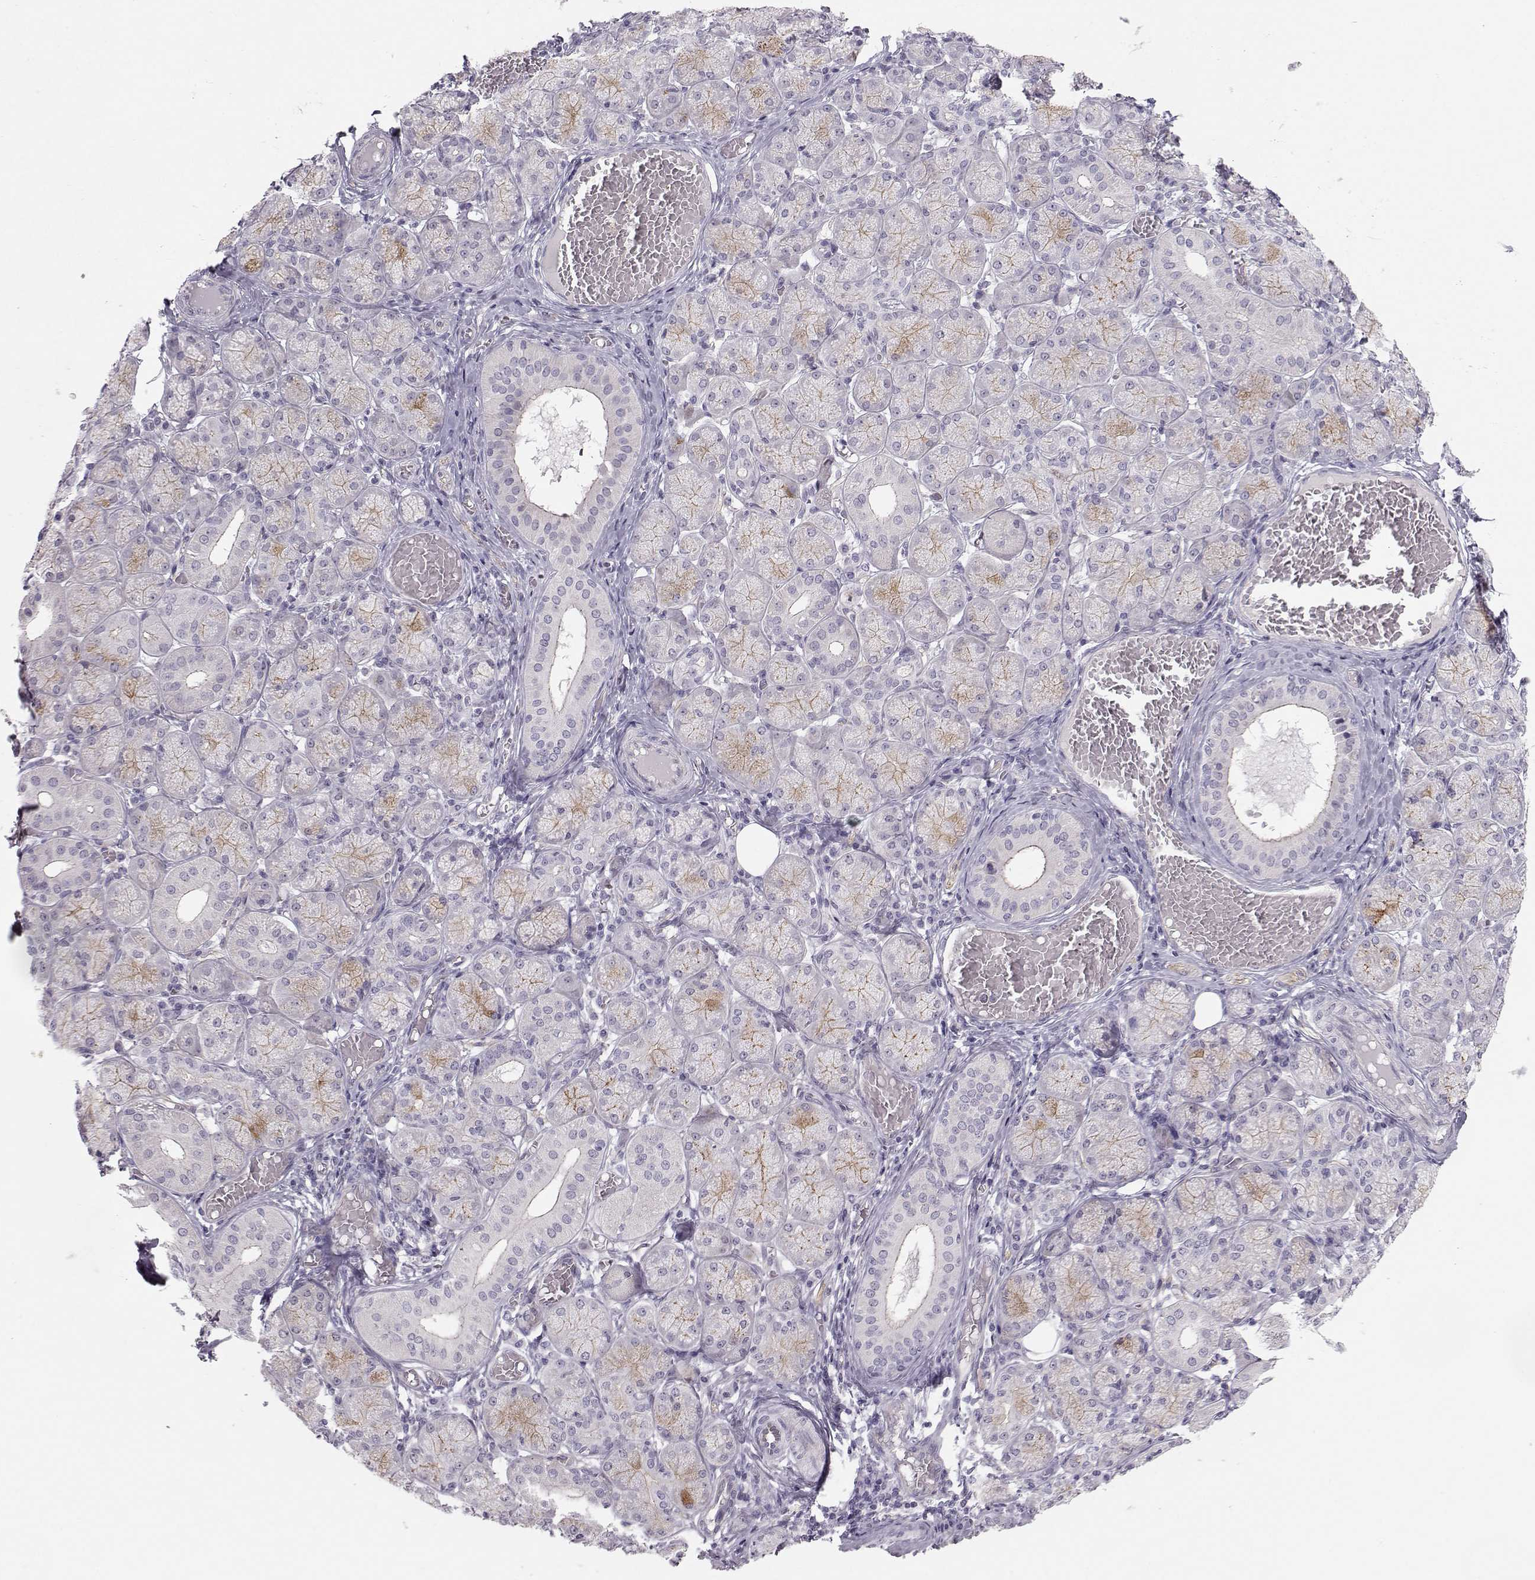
{"staining": {"intensity": "weak", "quantity": "25%-75%", "location": "cytoplasmic/membranous"}, "tissue": "salivary gland", "cell_type": "Glandular cells", "image_type": "normal", "snomed": [{"axis": "morphology", "description": "Normal tissue, NOS"}, {"axis": "topography", "description": "Salivary gland"}, {"axis": "topography", "description": "Peripheral nerve tissue"}], "caption": "About 25%-75% of glandular cells in normal salivary gland show weak cytoplasmic/membranous protein staining as visualized by brown immunohistochemical staining.", "gene": "MAST1", "patient": {"sex": "female", "age": 24}}